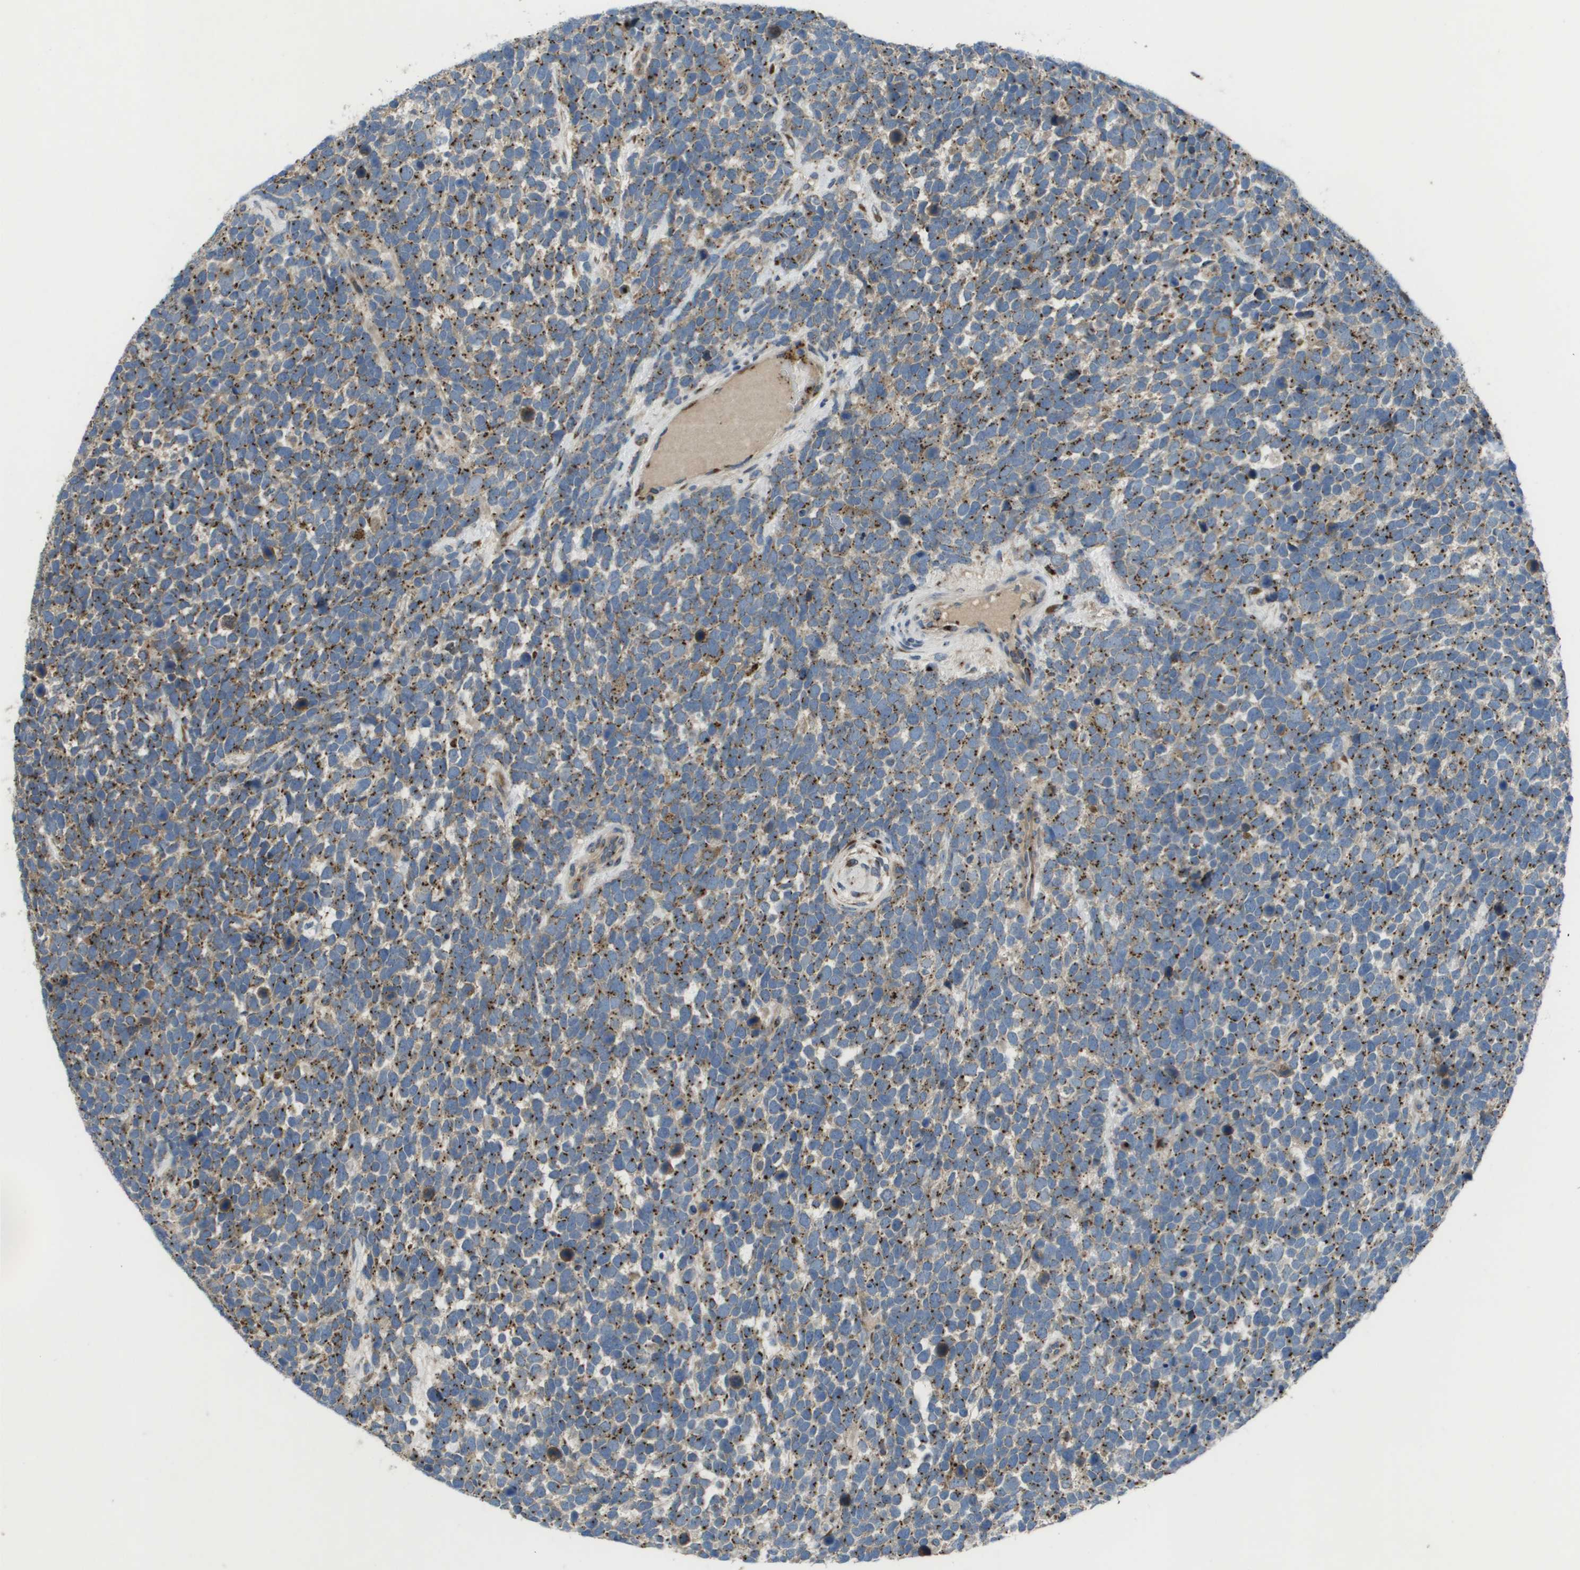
{"staining": {"intensity": "strong", "quantity": ">75%", "location": "cytoplasmic/membranous"}, "tissue": "urothelial cancer", "cell_type": "Tumor cells", "image_type": "cancer", "snomed": [{"axis": "morphology", "description": "Urothelial carcinoma, High grade"}, {"axis": "topography", "description": "Urinary bladder"}], "caption": "A high-resolution histopathology image shows IHC staining of urothelial cancer, which reveals strong cytoplasmic/membranous expression in about >75% of tumor cells. (brown staining indicates protein expression, while blue staining denotes nuclei).", "gene": "QSOX2", "patient": {"sex": "female", "age": 82}}